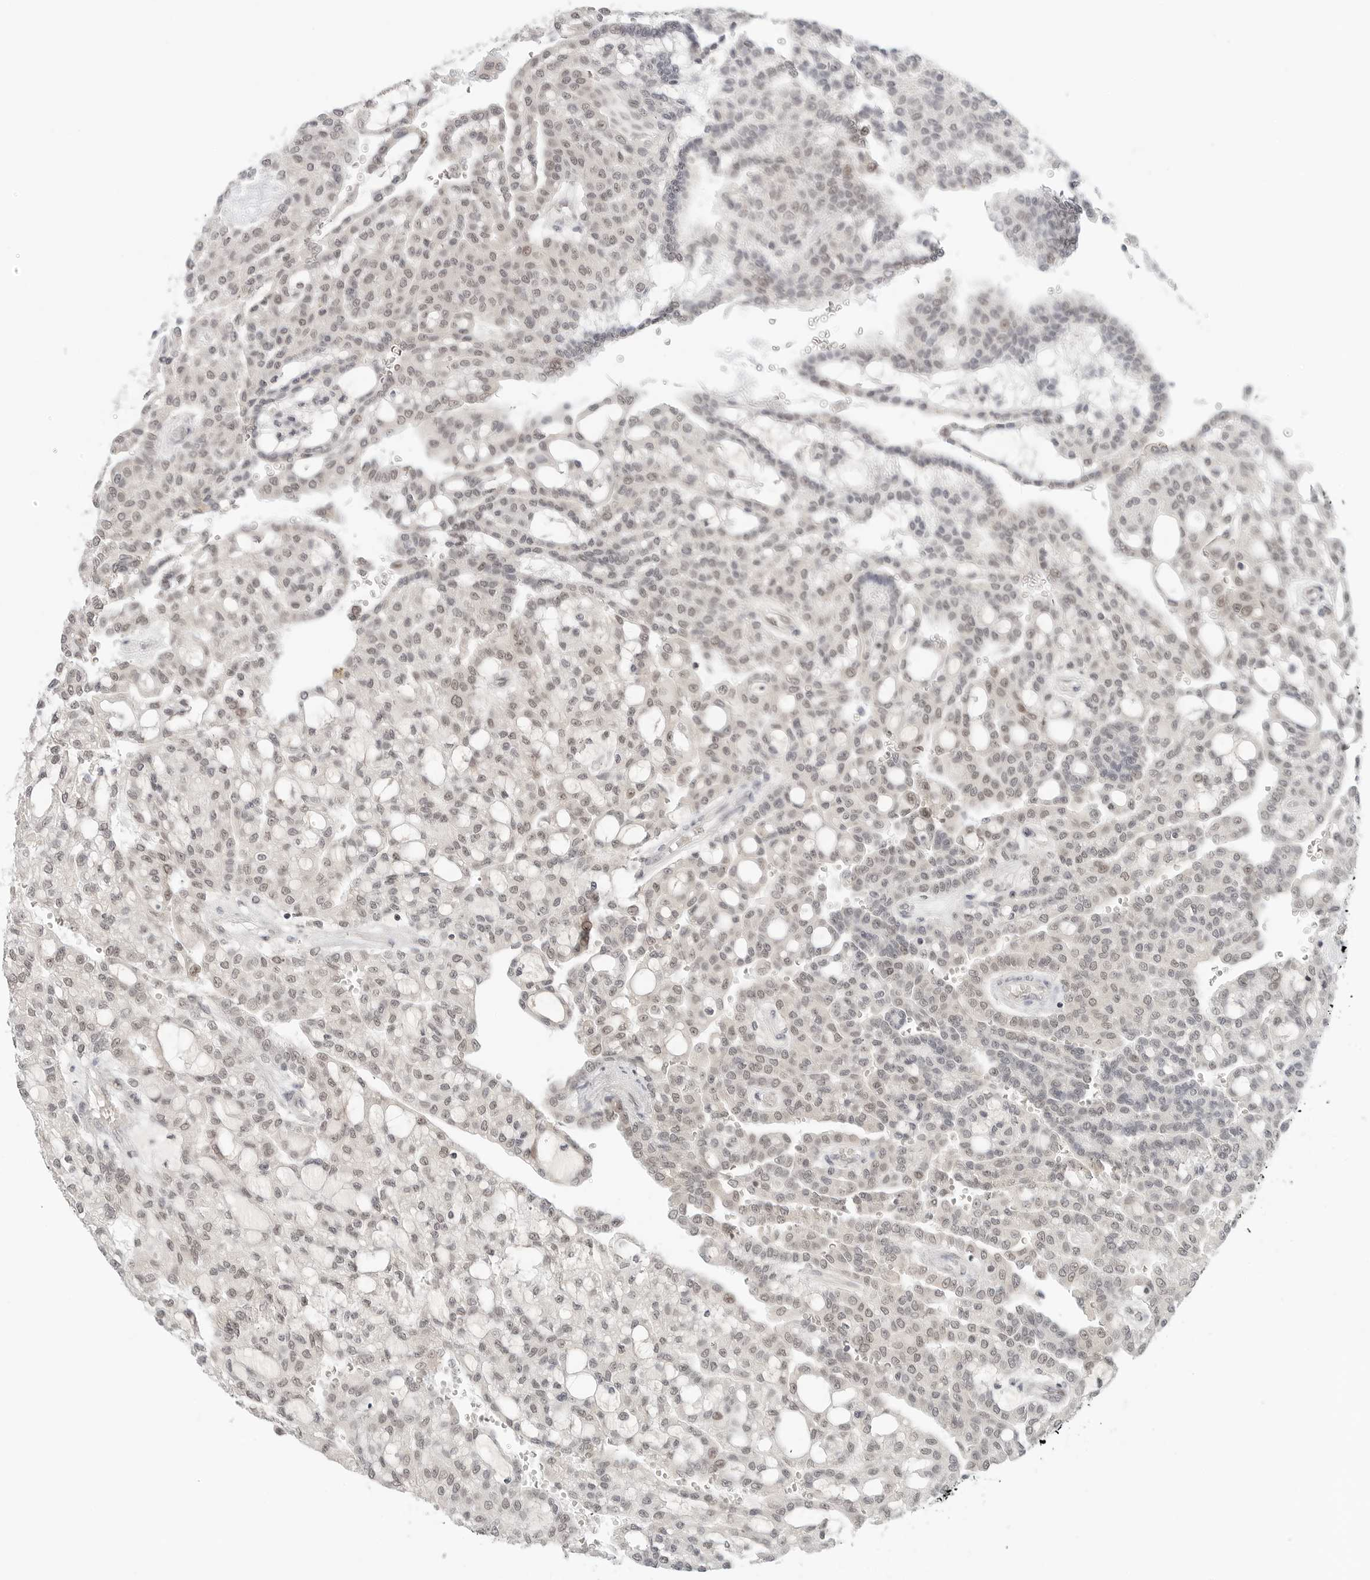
{"staining": {"intensity": "weak", "quantity": "25%-75%", "location": "nuclear"}, "tissue": "renal cancer", "cell_type": "Tumor cells", "image_type": "cancer", "snomed": [{"axis": "morphology", "description": "Adenocarcinoma, NOS"}, {"axis": "topography", "description": "Kidney"}], "caption": "Protein analysis of renal cancer tissue shows weak nuclear positivity in about 25%-75% of tumor cells.", "gene": "TSEN2", "patient": {"sex": "male", "age": 63}}